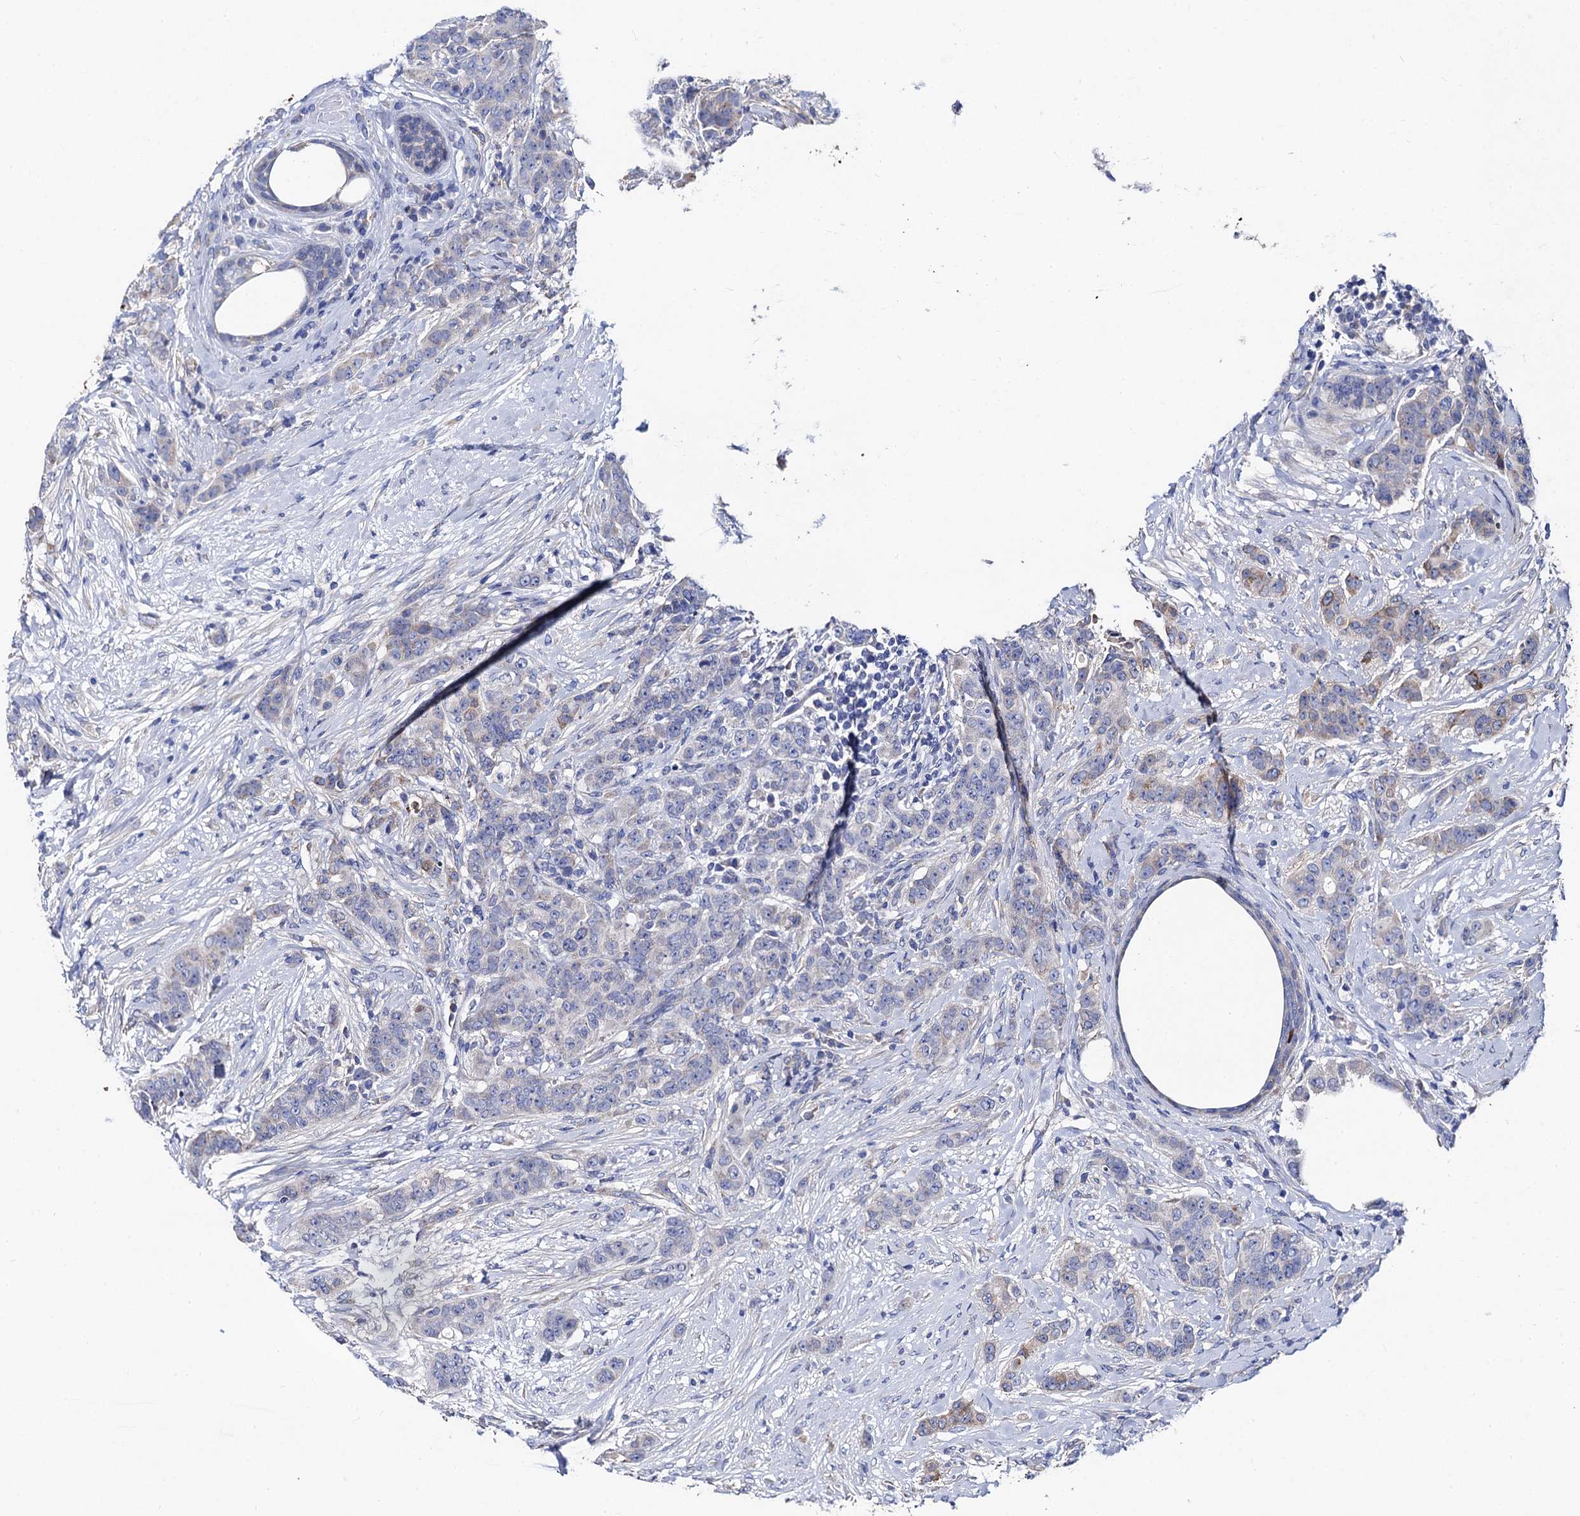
{"staining": {"intensity": "negative", "quantity": "none", "location": "none"}, "tissue": "breast cancer", "cell_type": "Tumor cells", "image_type": "cancer", "snomed": [{"axis": "morphology", "description": "Duct carcinoma"}, {"axis": "topography", "description": "Breast"}], "caption": "The image exhibits no staining of tumor cells in breast cancer. Brightfield microscopy of IHC stained with DAB (brown) and hematoxylin (blue), captured at high magnification.", "gene": "FREM3", "patient": {"sex": "female", "age": 40}}